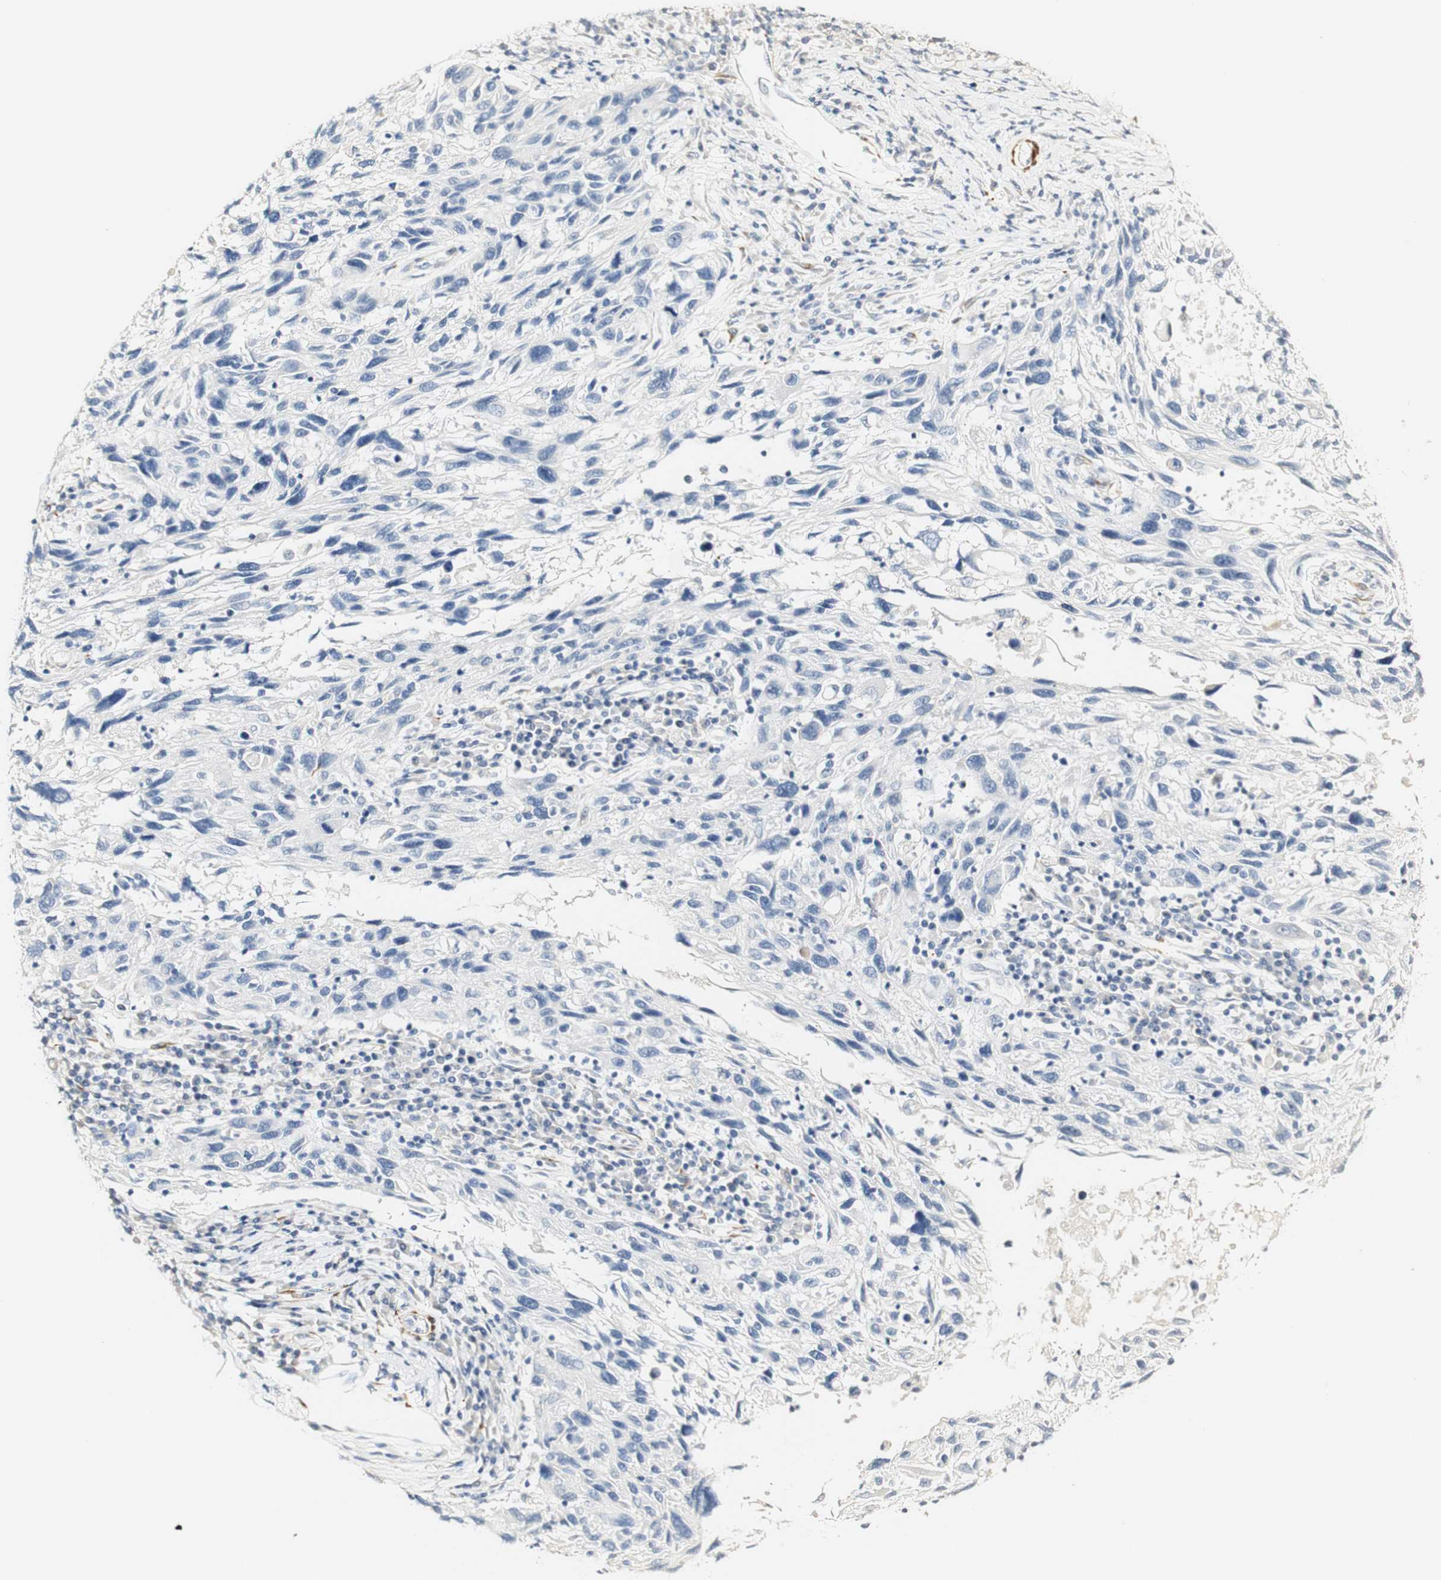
{"staining": {"intensity": "negative", "quantity": "none", "location": "none"}, "tissue": "melanoma", "cell_type": "Tumor cells", "image_type": "cancer", "snomed": [{"axis": "morphology", "description": "Malignant melanoma, NOS"}, {"axis": "topography", "description": "Skin"}], "caption": "IHC micrograph of neoplastic tissue: melanoma stained with DAB demonstrates no significant protein staining in tumor cells.", "gene": "FMO3", "patient": {"sex": "male", "age": 53}}